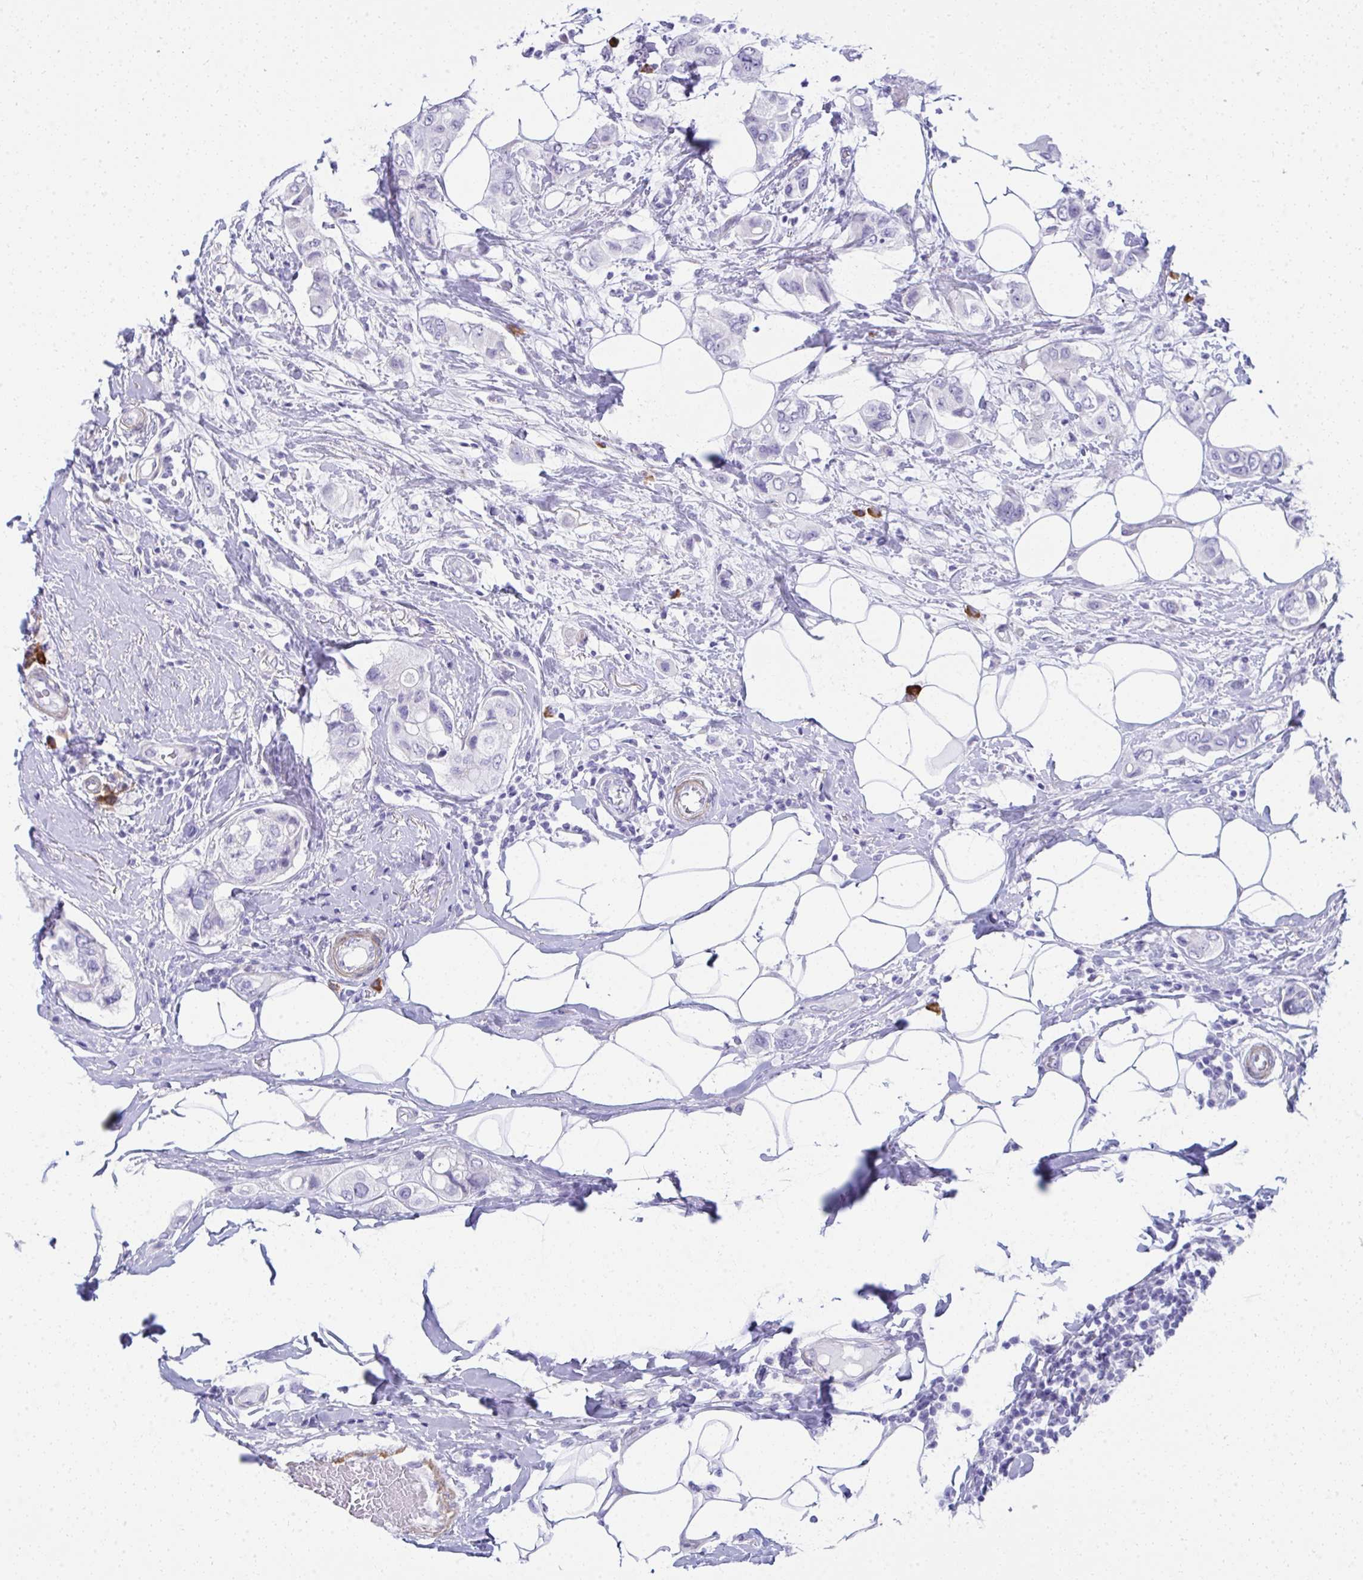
{"staining": {"intensity": "negative", "quantity": "none", "location": "none"}, "tissue": "breast cancer", "cell_type": "Tumor cells", "image_type": "cancer", "snomed": [{"axis": "morphology", "description": "Lobular carcinoma"}, {"axis": "topography", "description": "Breast"}], "caption": "The micrograph demonstrates no staining of tumor cells in breast cancer (lobular carcinoma). Brightfield microscopy of immunohistochemistry stained with DAB (brown) and hematoxylin (blue), captured at high magnification.", "gene": "PUS7L", "patient": {"sex": "female", "age": 51}}